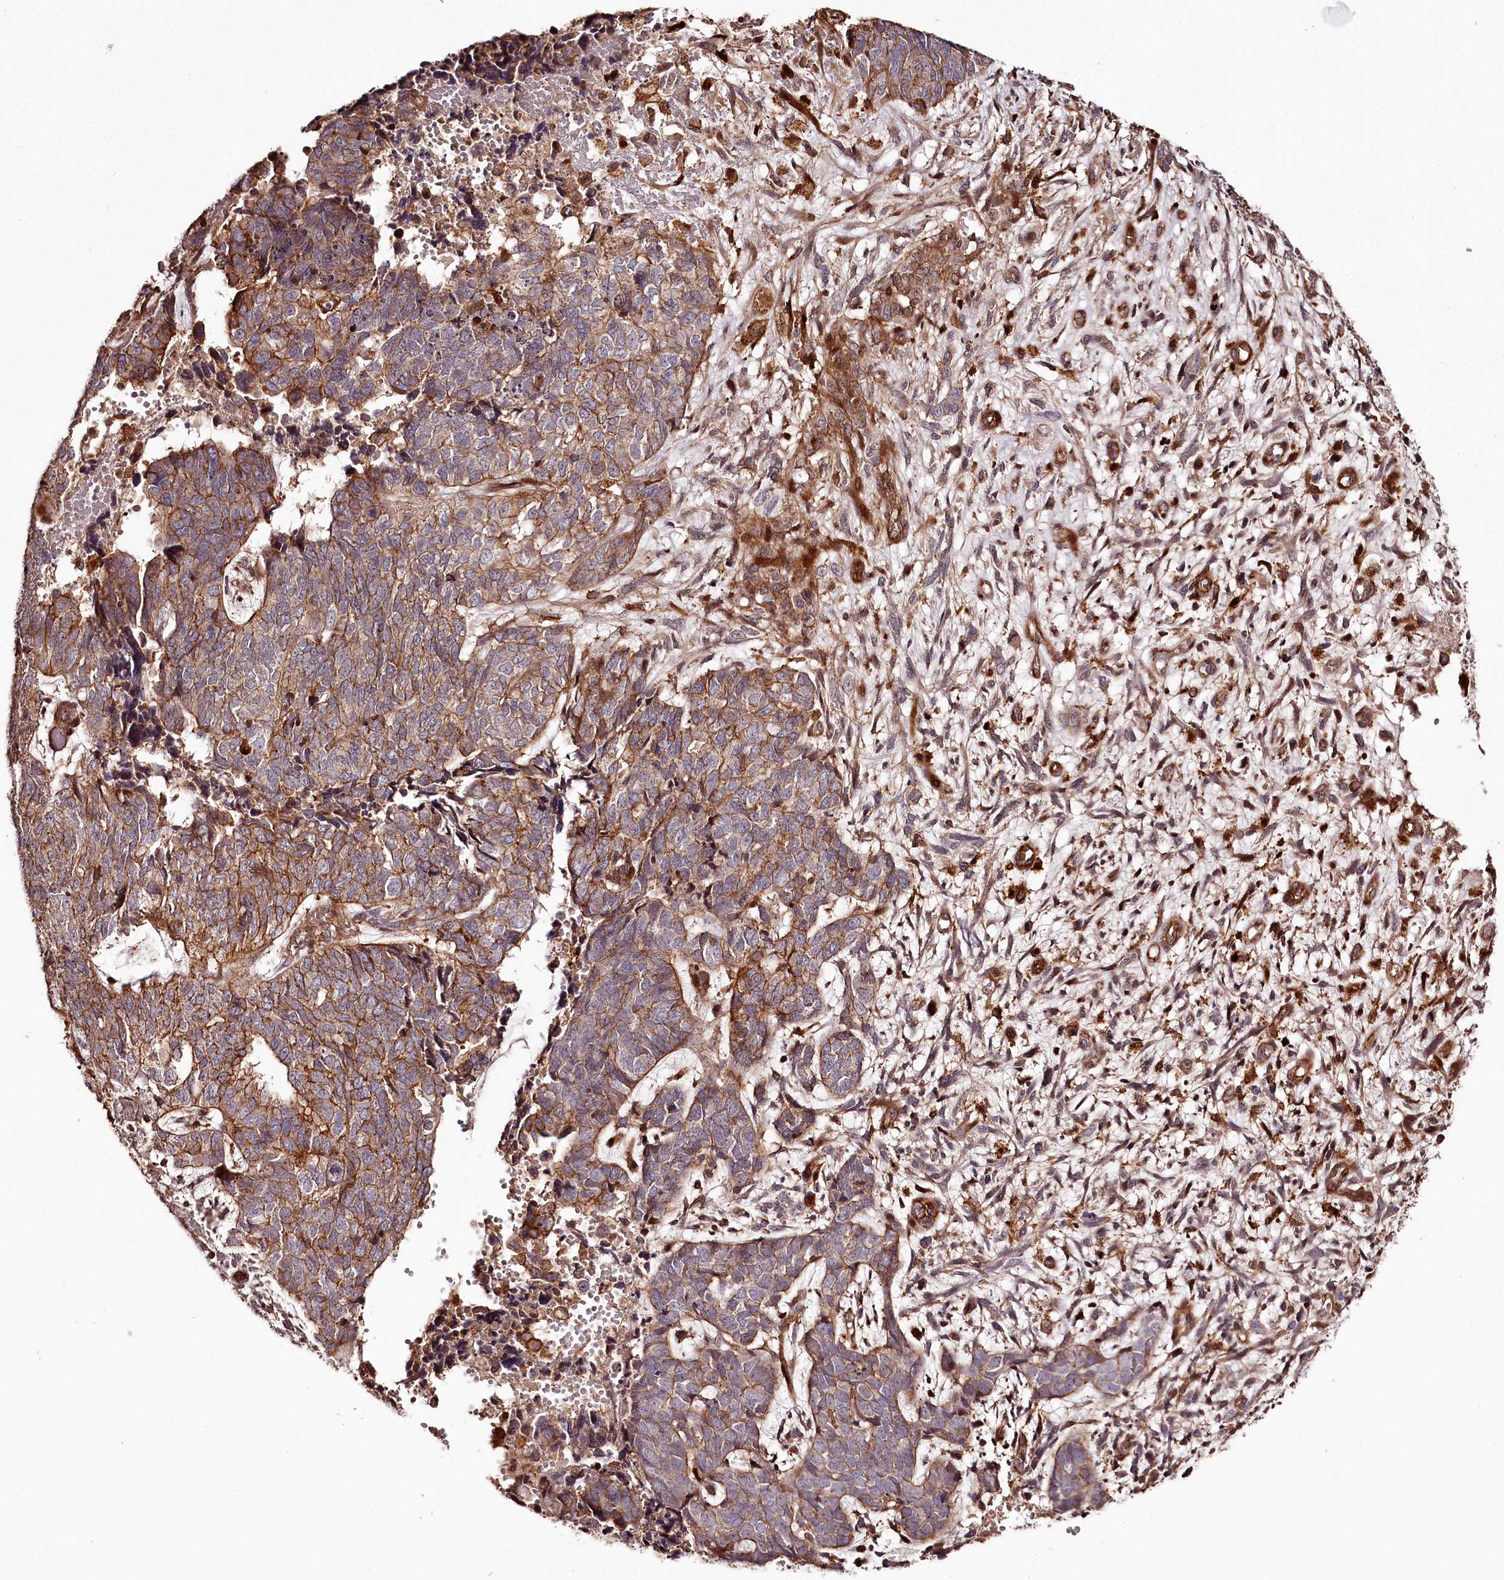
{"staining": {"intensity": "moderate", "quantity": ">75%", "location": "cytoplasmic/membranous"}, "tissue": "cervical cancer", "cell_type": "Tumor cells", "image_type": "cancer", "snomed": [{"axis": "morphology", "description": "Squamous cell carcinoma, NOS"}, {"axis": "topography", "description": "Cervix"}], "caption": "Immunohistochemical staining of human cervical cancer demonstrates medium levels of moderate cytoplasmic/membranous staining in approximately >75% of tumor cells. (Brightfield microscopy of DAB IHC at high magnification).", "gene": "KIF14", "patient": {"sex": "female", "age": 63}}